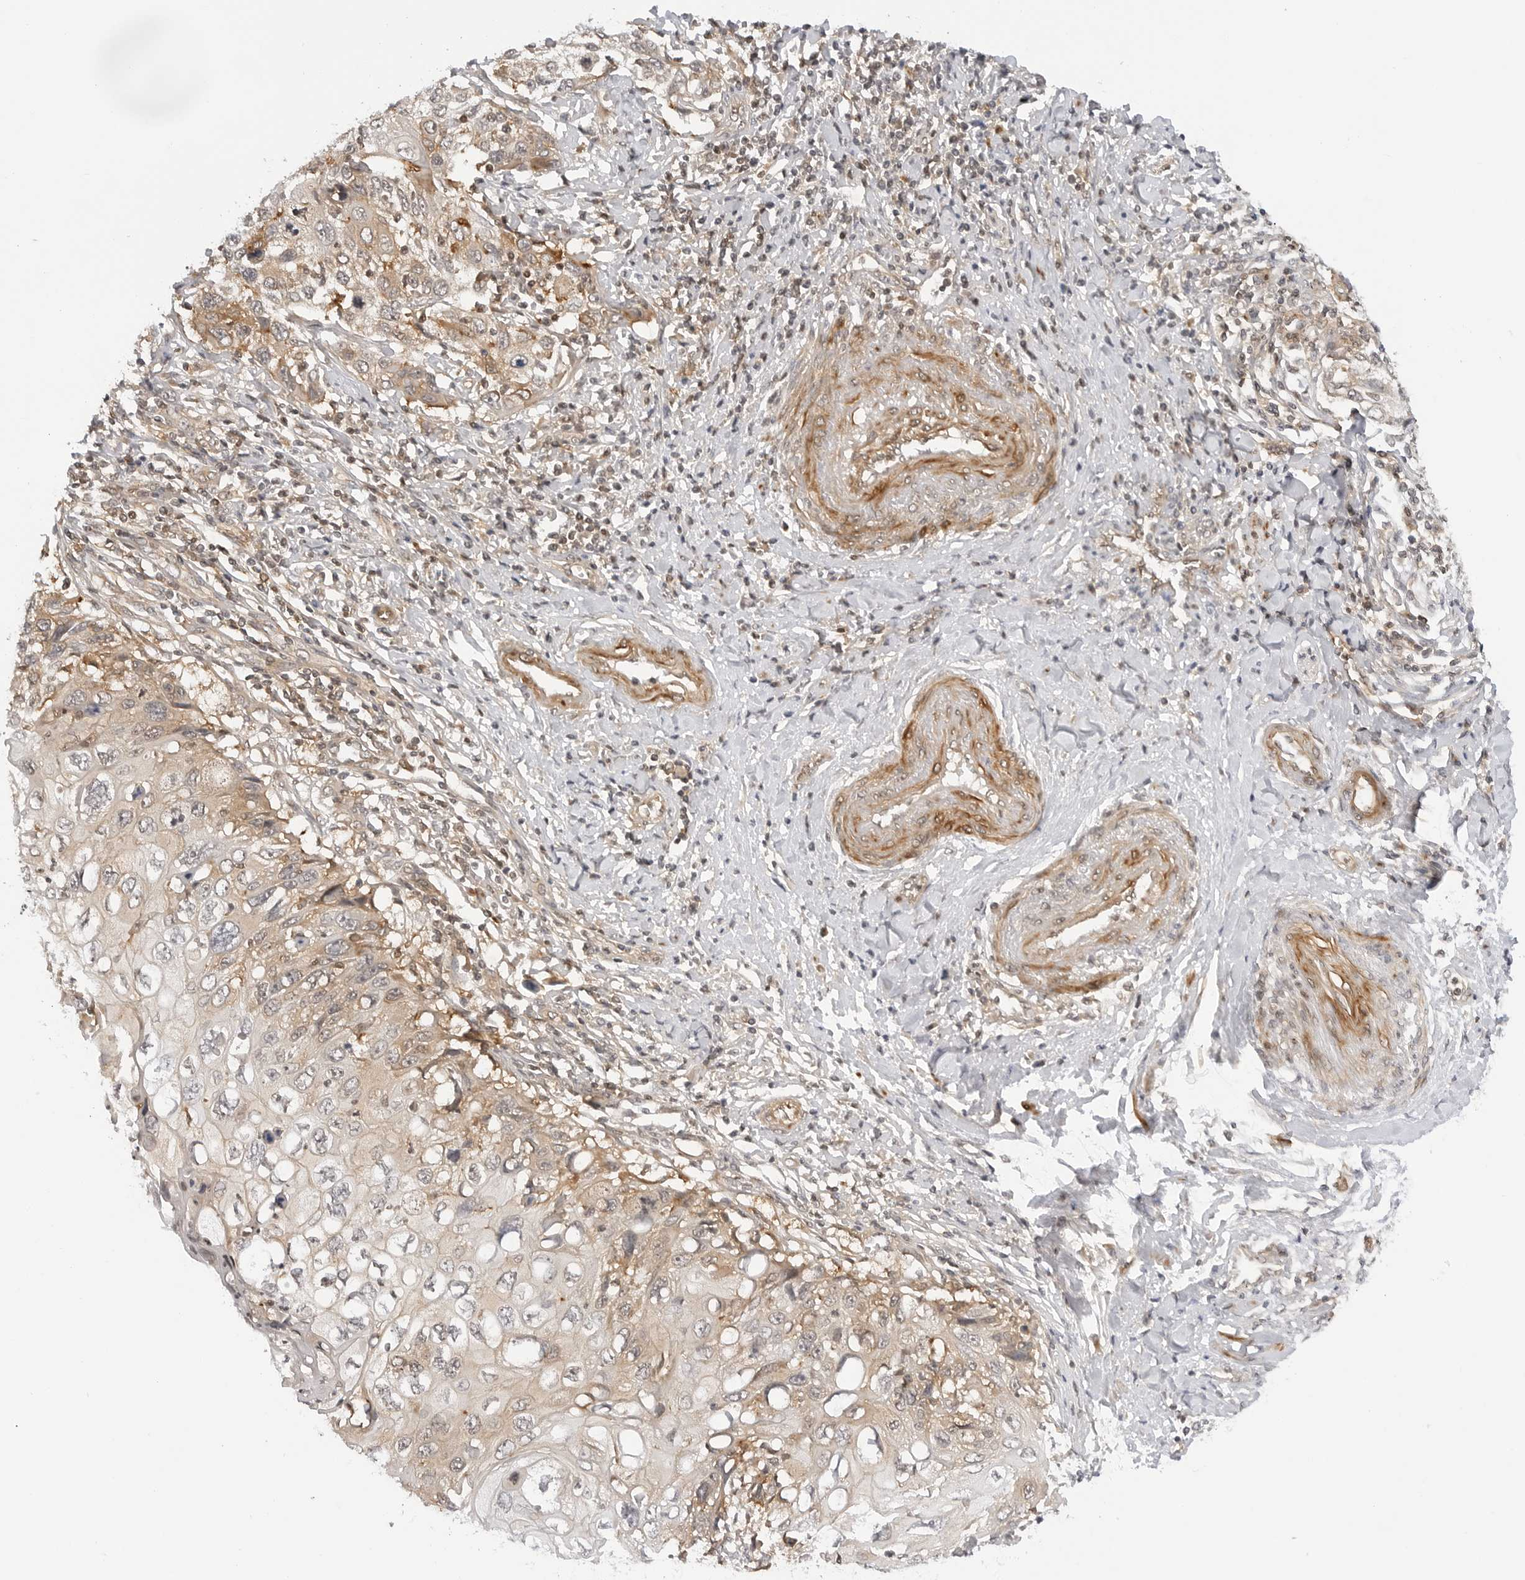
{"staining": {"intensity": "weak", "quantity": ">75%", "location": "cytoplasmic/membranous"}, "tissue": "cervical cancer", "cell_type": "Tumor cells", "image_type": "cancer", "snomed": [{"axis": "morphology", "description": "Squamous cell carcinoma, NOS"}, {"axis": "topography", "description": "Cervix"}], "caption": "A photomicrograph of human cervical cancer (squamous cell carcinoma) stained for a protein reveals weak cytoplasmic/membranous brown staining in tumor cells.", "gene": "MAP2K5", "patient": {"sex": "female", "age": 70}}